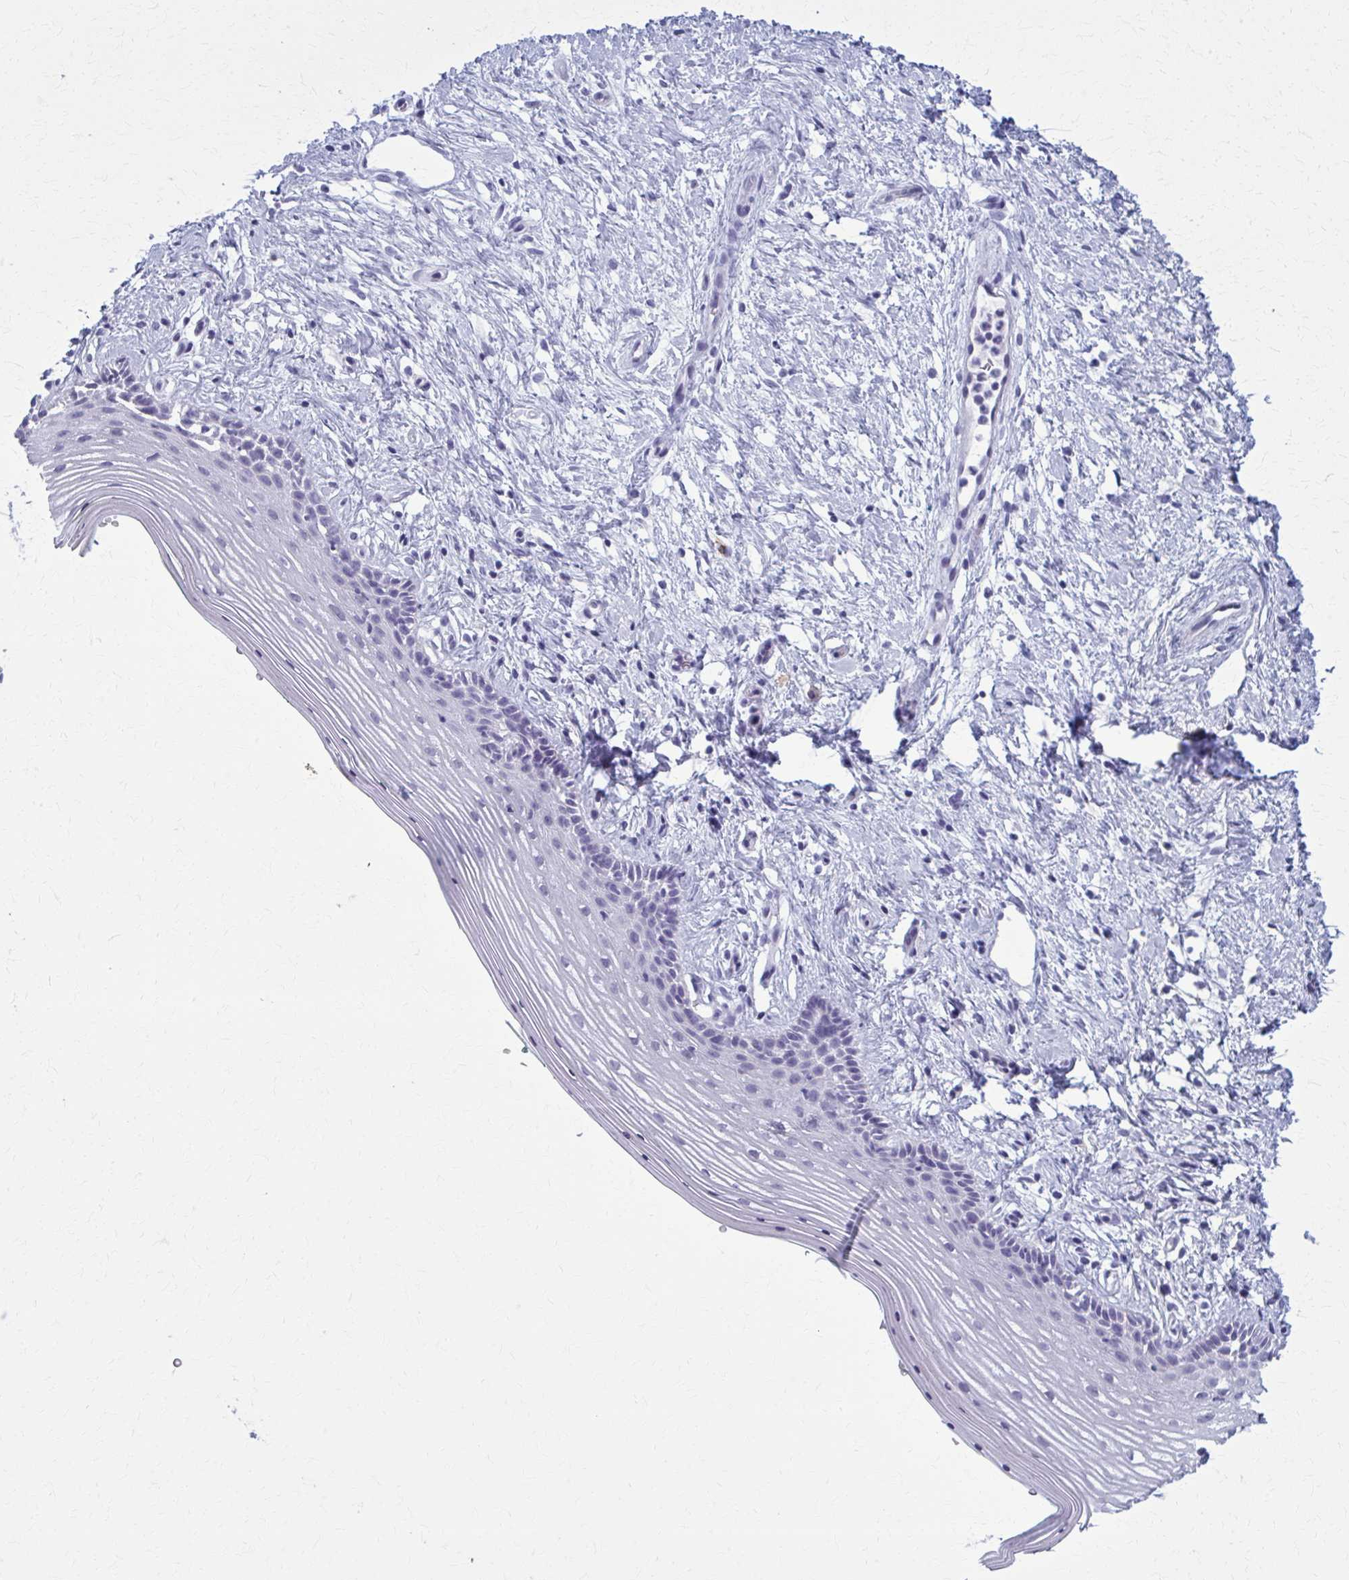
{"staining": {"intensity": "negative", "quantity": "none", "location": "none"}, "tissue": "vagina", "cell_type": "Squamous epithelial cells", "image_type": "normal", "snomed": [{"axis": "morphology", "description": "Normal tissue, NOS"}, {"axis": "topography", "description": "Vagina"}], "caption": "This photomicrograph is of benign vagina stained with immunohistochemistry (IHC) to label a protein in brown with the nuclei are counter-stained blue. There is no expression in squamous epithelial cells.", "gene": "CD38", "patient": {"sex": "female", "age": 42}}